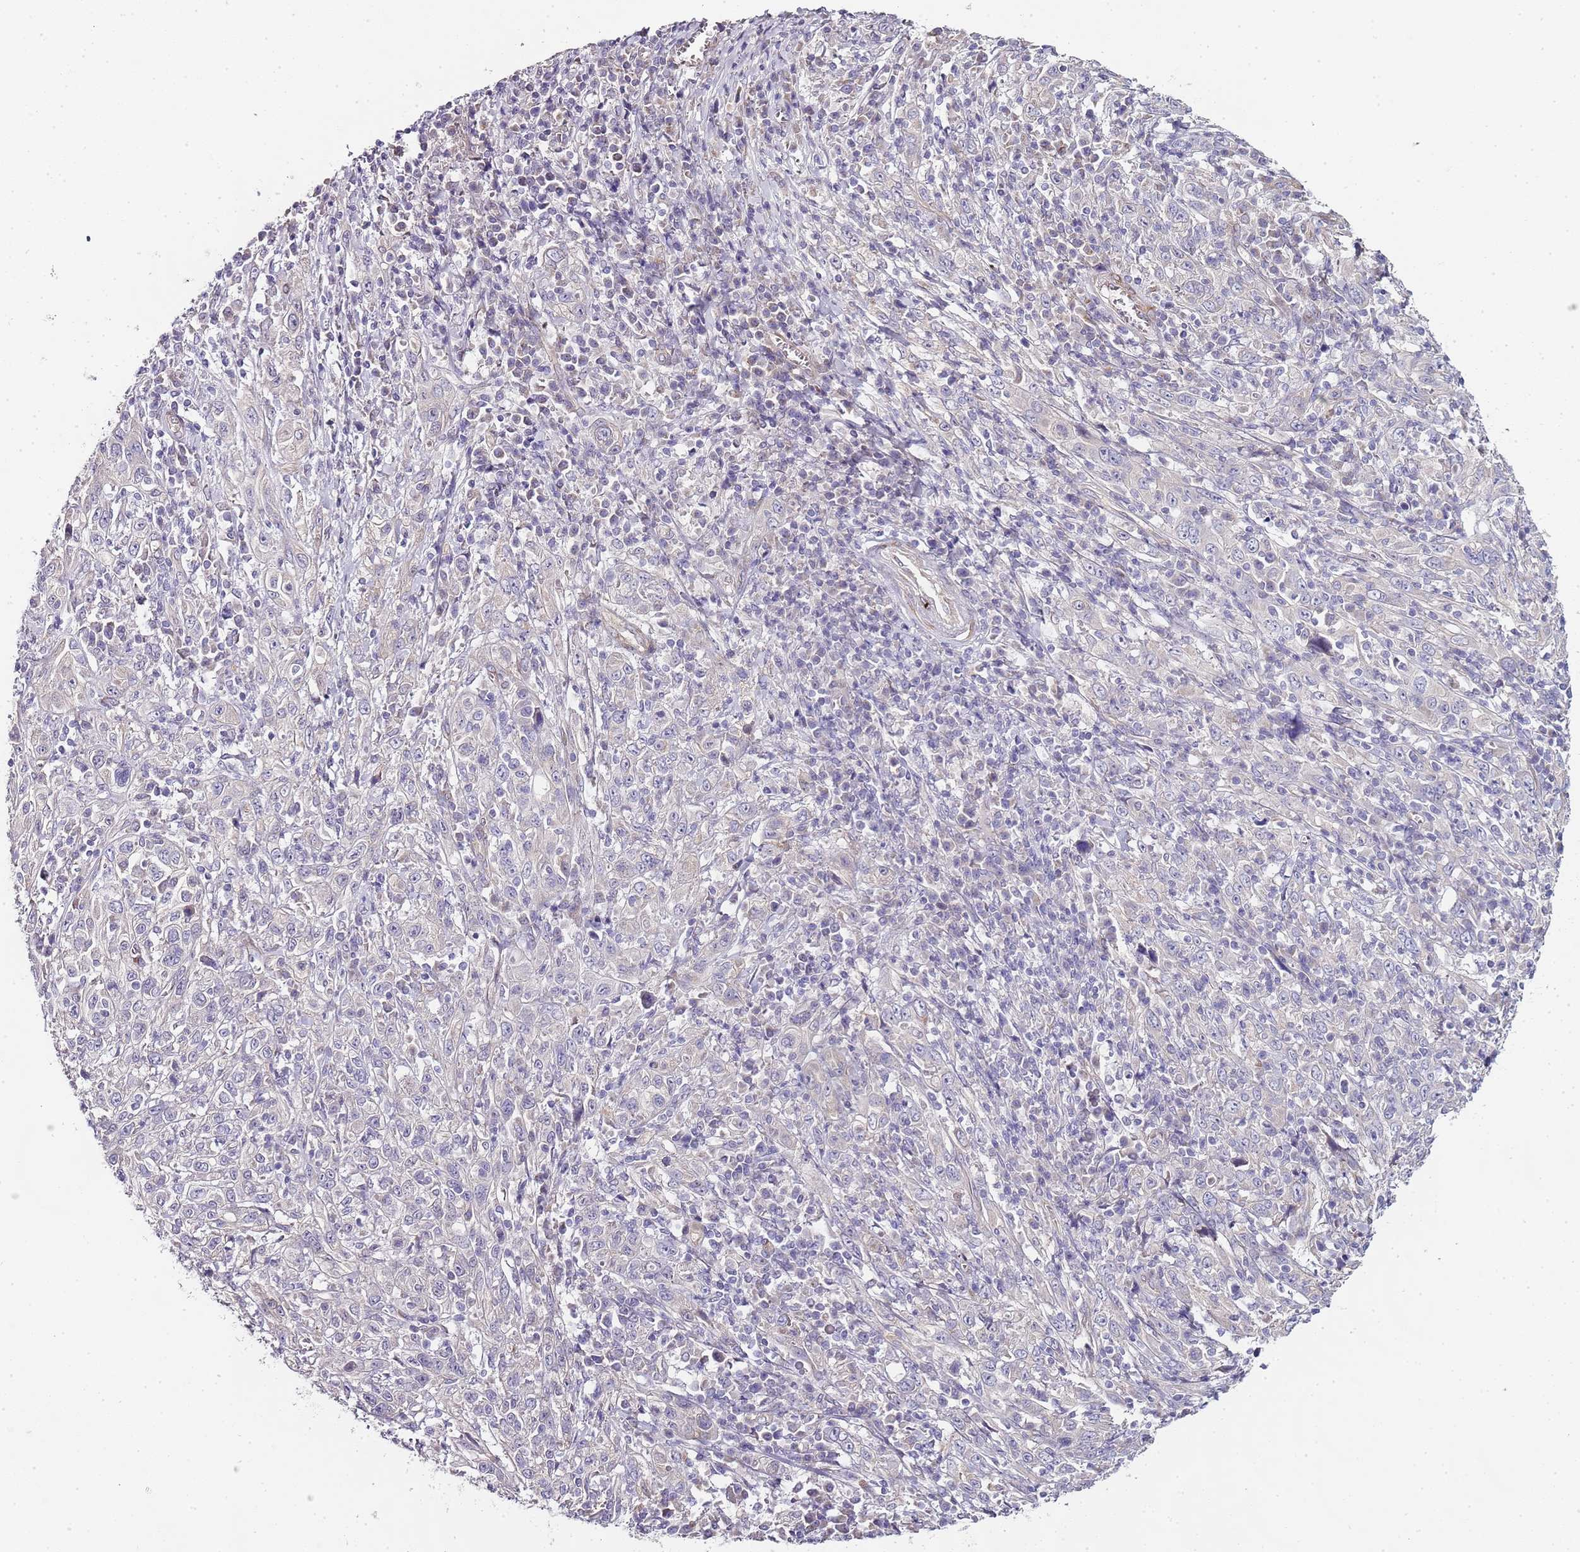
{"staining": {"intensity": "negative", "quantity": "none", "location": "none"}, "tissue": "cervical cancer", "cell_type": "Tumor cells", "image_type": "cancer", "snomed": [{"axis": "morphology", "description": "Squamous cell carcinoma, NOS"}, {"axis": "topography", "description": "Cervix"}], "caption": "This is an immunohistochemistry micrograph of cervical squamous cell carcinoma. There is no positivity in tumor cells.", "gene": "TBC1D9", "patient": {"sex": "female", "age": 46}}